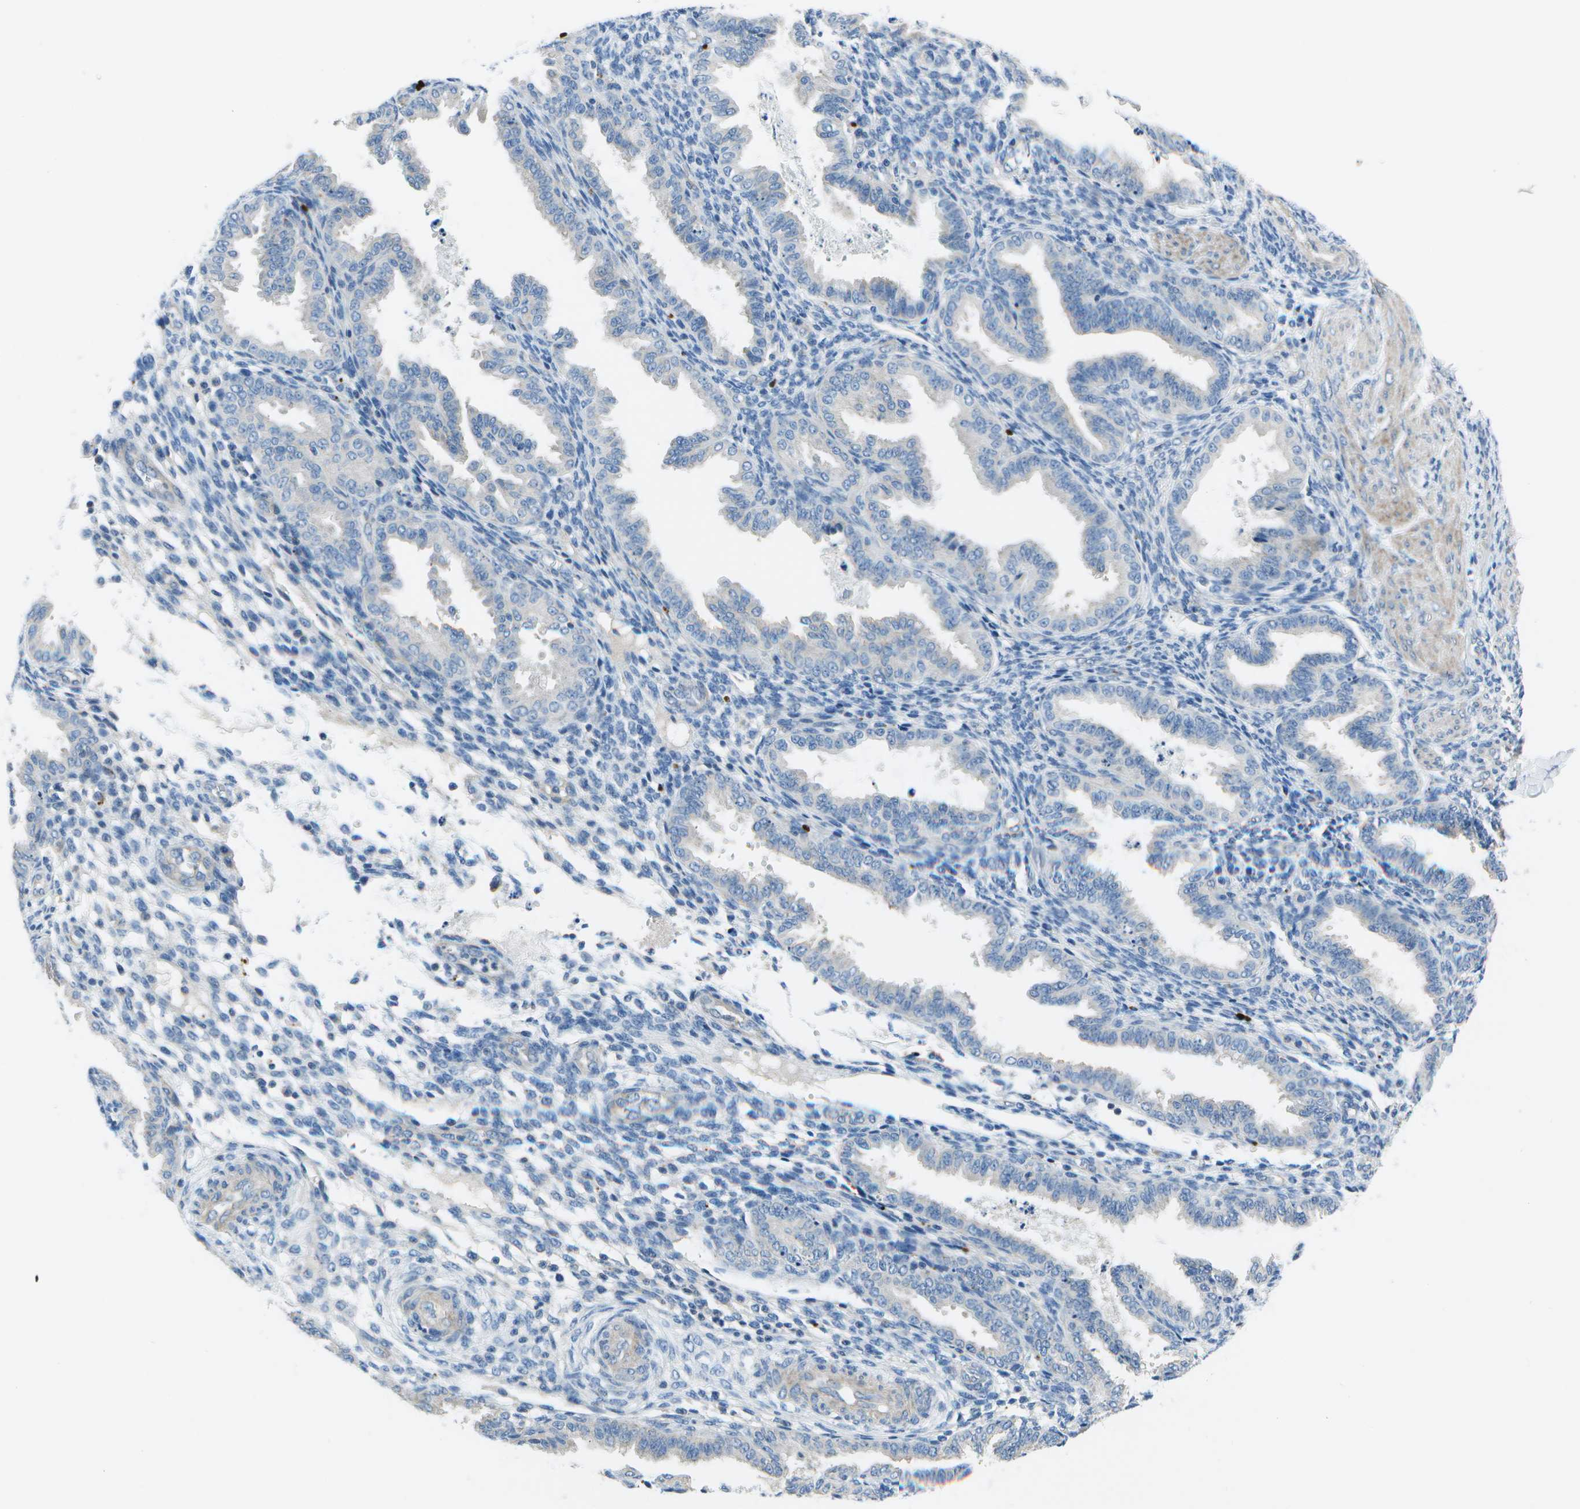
{"staining": {"intensity": "negative", "quantity": "none", "location": "none"}, "tissue": "endometrium", "cell_type": "Cells in endometrial stroma", "image_type": "normal", "snomed": [{"axis": "morphology", "description": "Normal tissue, NOS"}, {"axis": "topography", "description": "Endometrium"}], "caption": "Immunohistochemistry micrograph of normal endometrium: human endometrium stained with DAB (3,3'-diaminobenzidine) demonstrates no significant protein expression in cells in endometrial stroma. (DAB (3,3'-diaminobenzidine) immunohistochemistry (IHC), high magnification).", "gene": "DCT", "patient": {"sex": "female", "age": 33}}